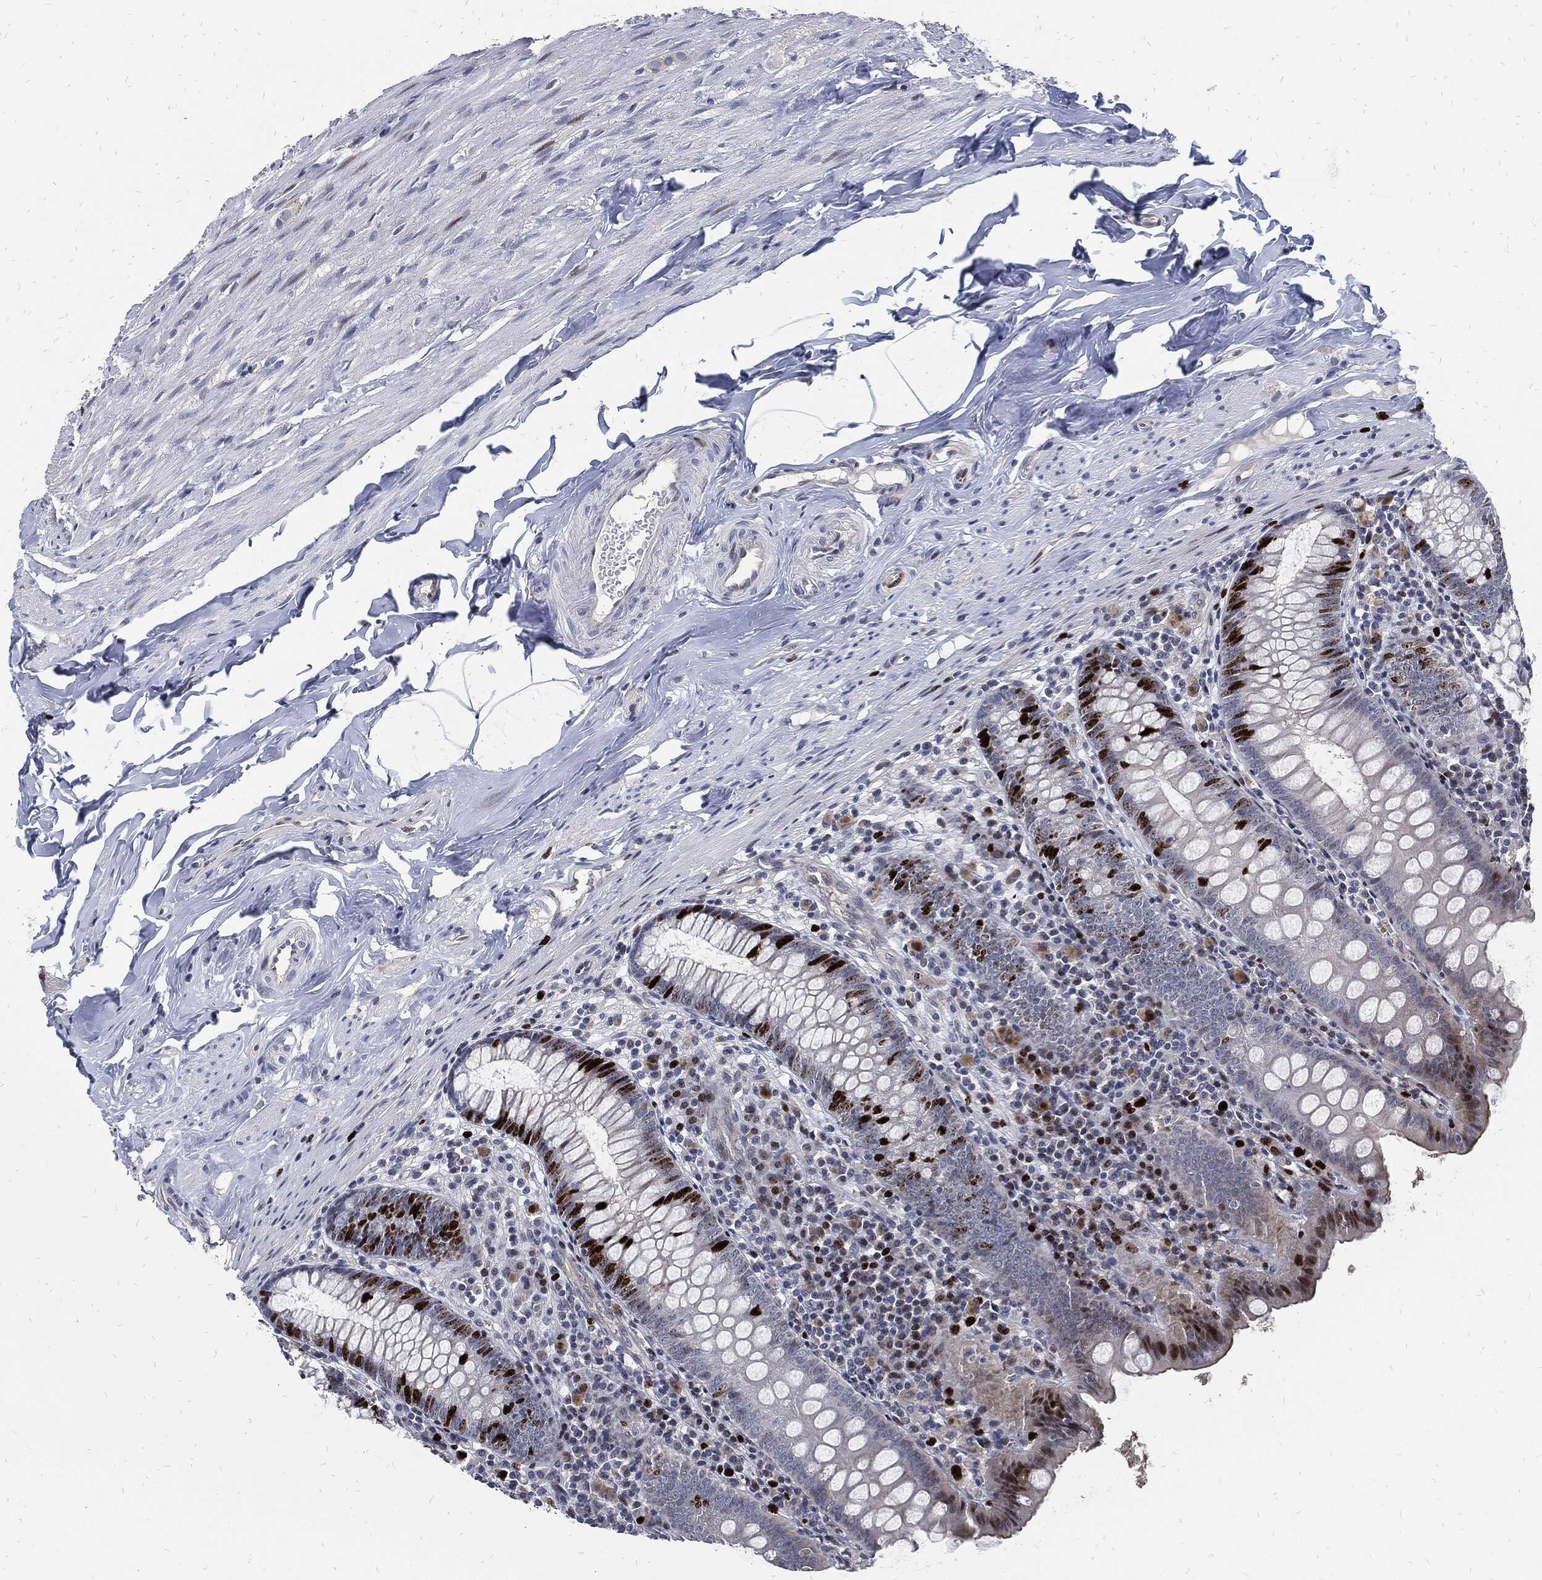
{"staining": {"intensity": "strong", "quantity": "<25%", "location": "nuclear"}, "tissue": "appendix", "cell_type": "Glandular cells", "image_type": "normal", "snomed": [{"axis": "morphology", "description": "Normal tissue, NOS"}, {"axis": "topography", "description": "Appendix"}], "caption": "This photomicrograph demonstrates unremarkable appendix stained with immunohistochemistry (IHC) to label a protein in brown. The nuclear of glandular cells show strong positivity for the protein. Nuclei are counter-stained blue.", "gene": "MKI67", "patient": {"sex": "female", "age": 82}}